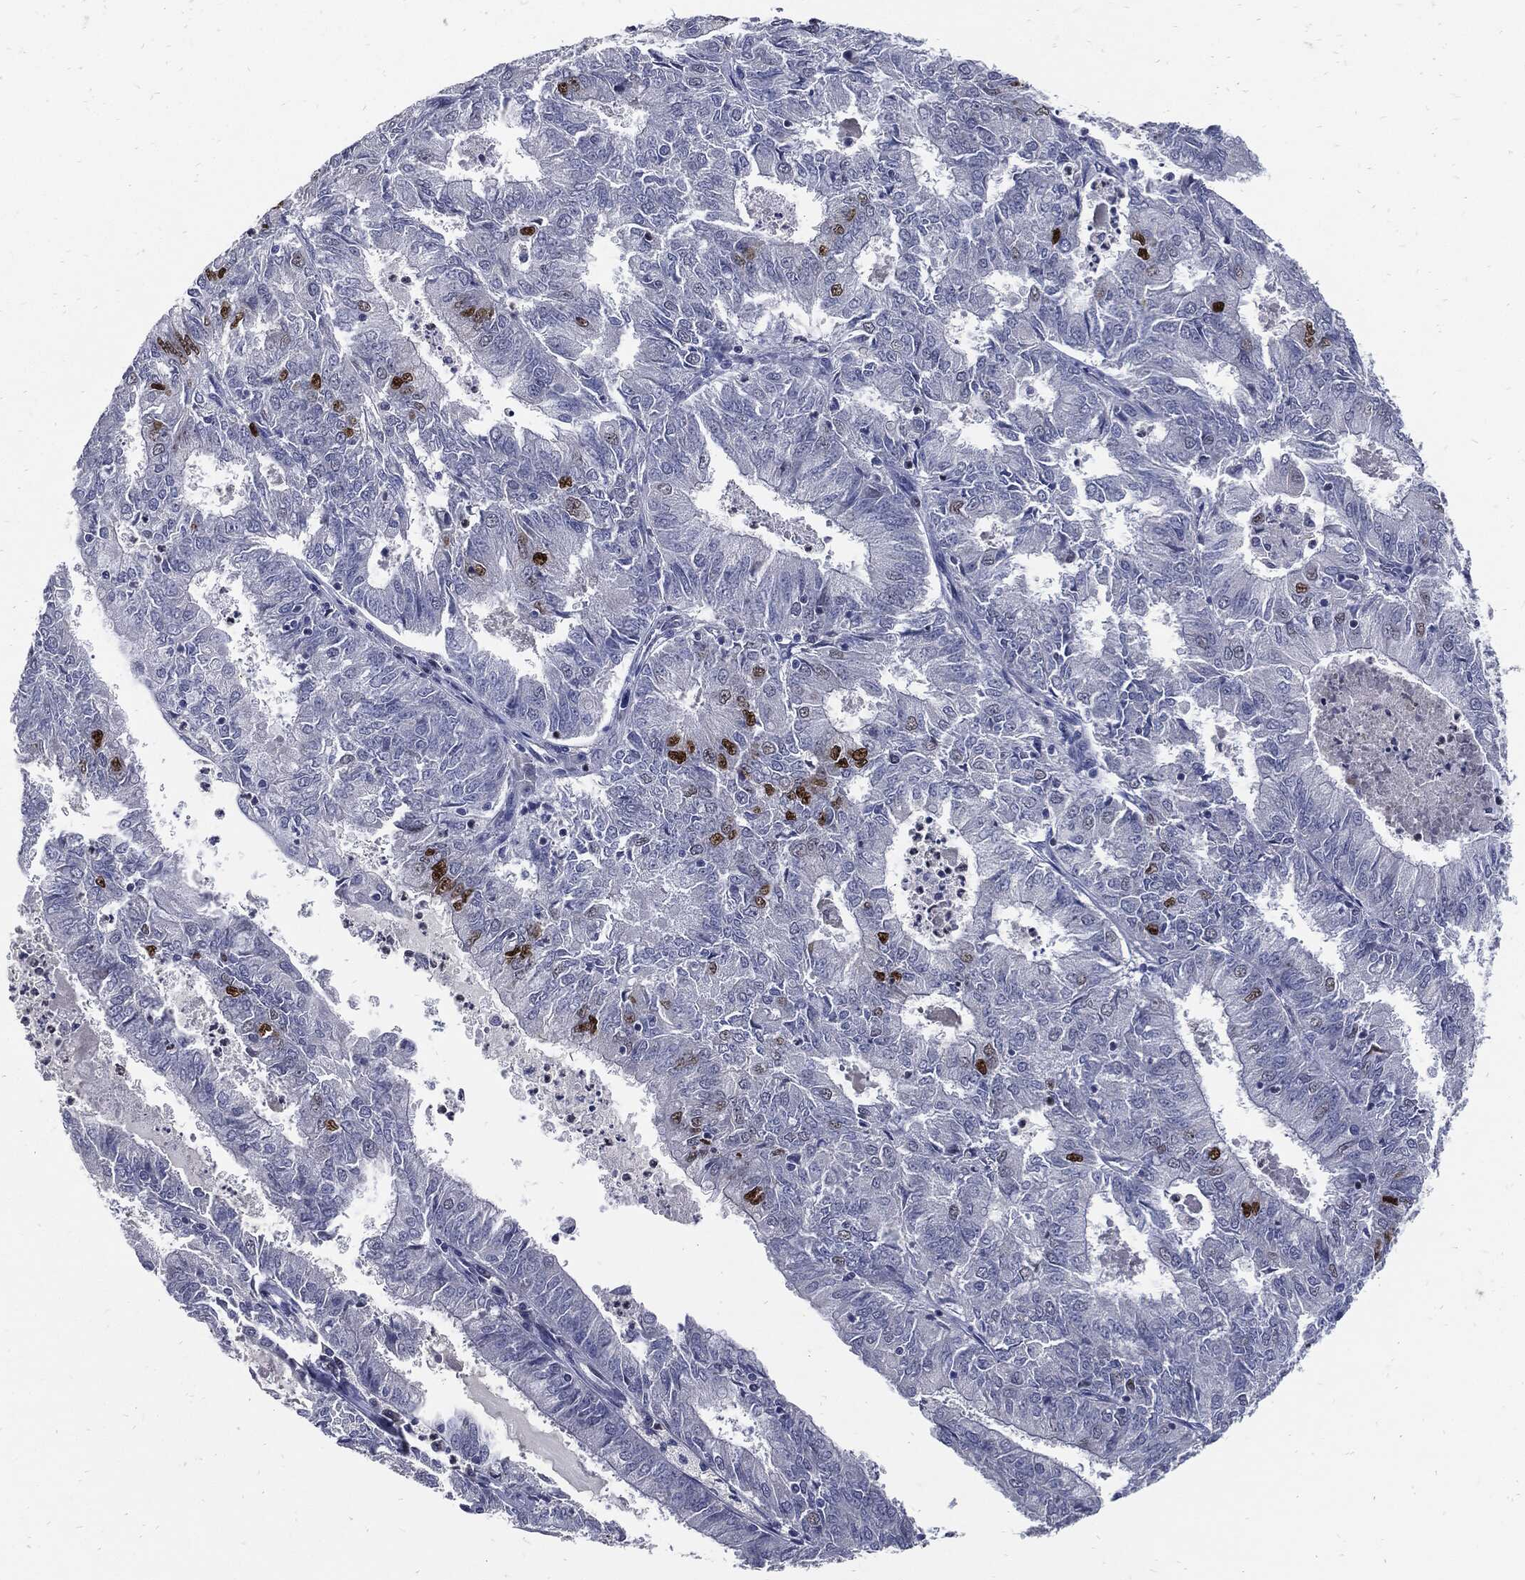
{"staining": {"intensity": "negative", "quantity": "none", "location": "none"}, "tissue": "endometrial cancer", "cell_type": "Tumor cells", "image_type": "cancer", "snomed": [{"axis": "morphology", "description": "Adenocarcinoma, NOS"}, {"axis": "topography", "description": "Endometrium"}], "caption": "Immunohistochemistry photomicrograph of human endometrial cancer (adenocarcinoma) stained for a protein (brown), which displays no positivity in tumor cells.", "gene": "NBN", "patient": {"sex": "female", "age": 57}}